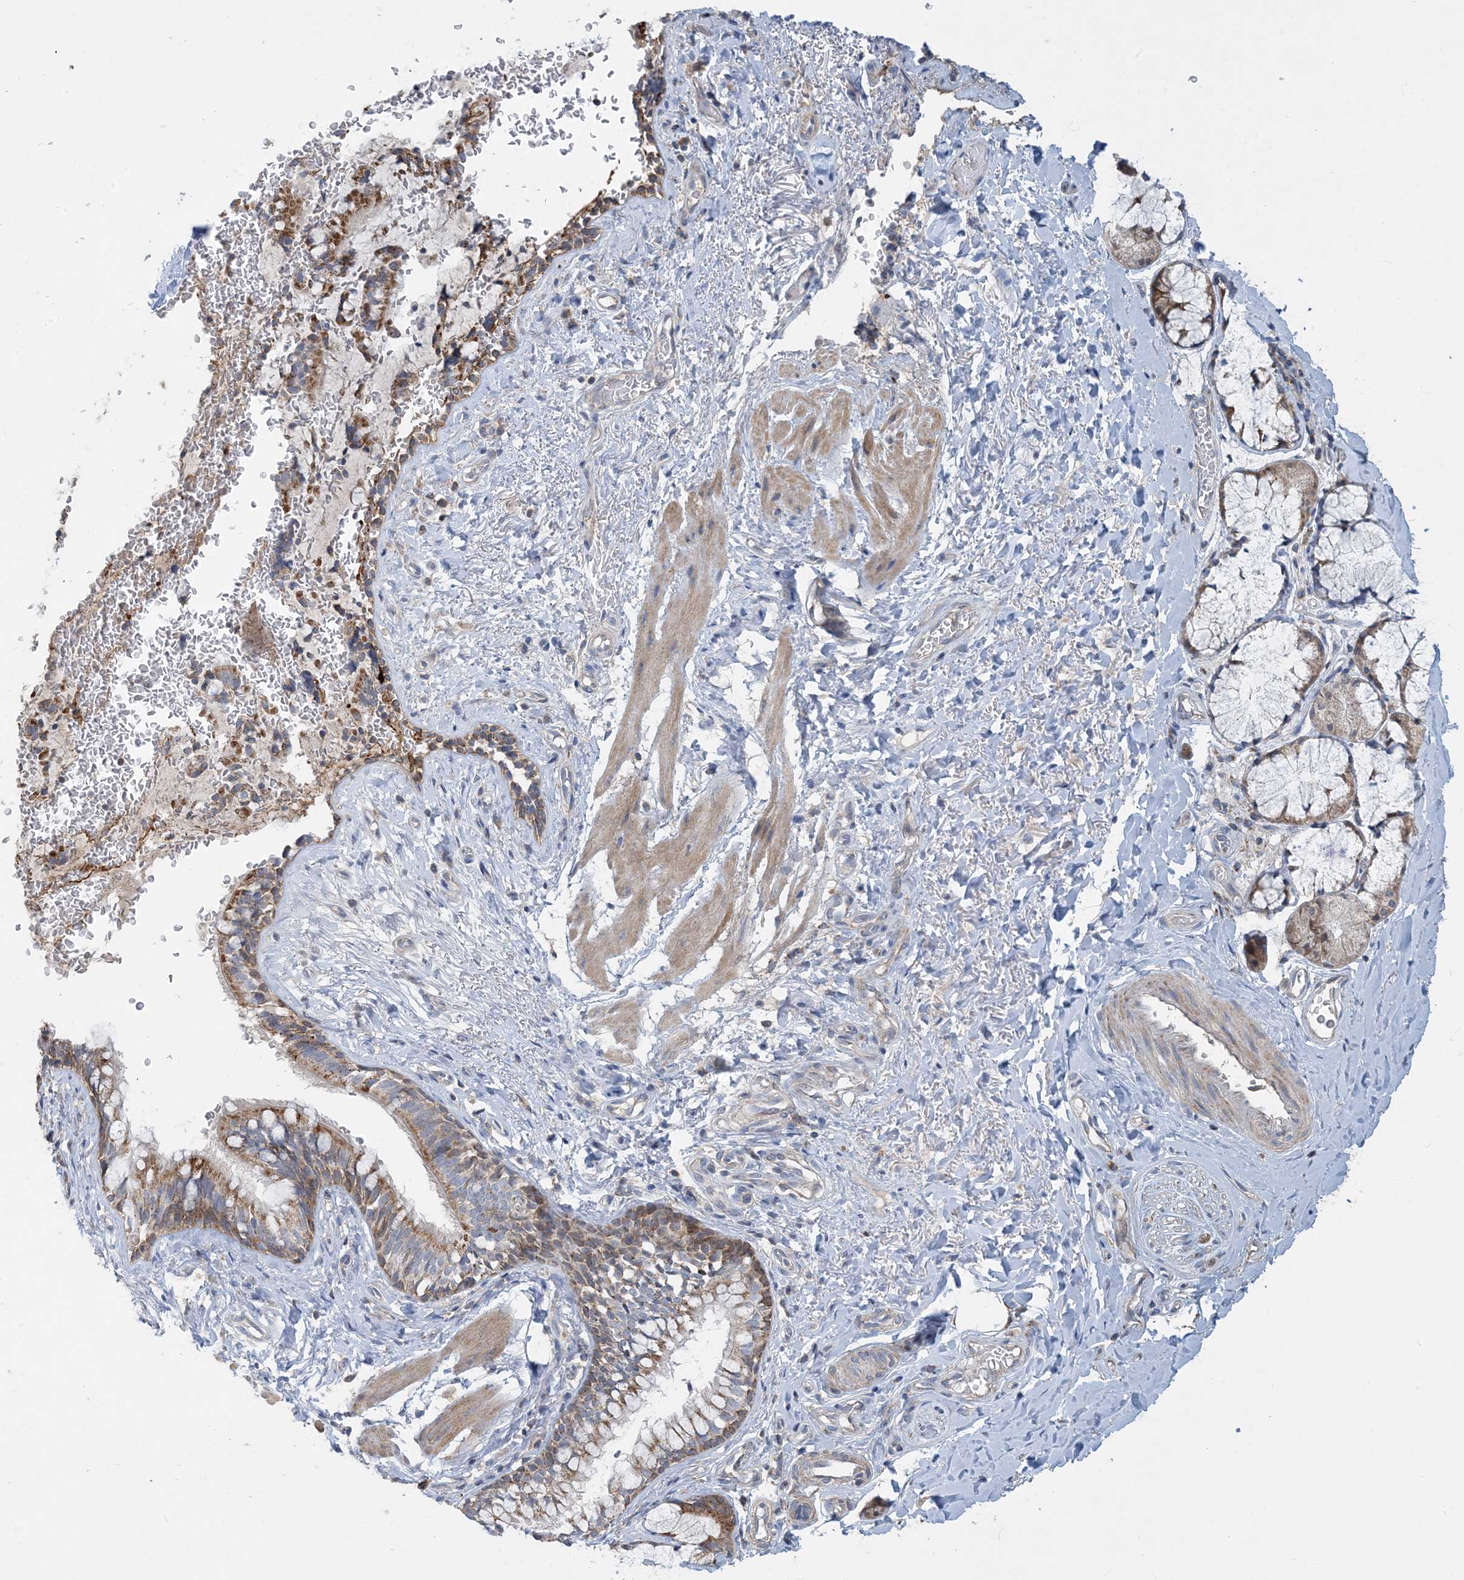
{"staining": {"intensity": "moderate", "quantity": "25%-75%", "location": "cytoplasmic/membranous"}, "tissue": "bronchus", "cell_type": "Respiratory epithelial cells", "image_type": "normal", "snomed": [{"axis": "morphology", "description": "Normal tissue, NOS"}, {"axis": "topography", "description": "Cartilage tissue"}, {"axis": "topography", "description": "Bronchus"}], "caption": "This photomicrograph reveals immunohistochemistry (IHC) staining of normal human bronchus, with medium moderate cytoplasmic/membranous expression in approximately 25%-75% of respiratory epithelial cells.", "gene": "ECHDC1", "patient": {"sex": "female", "age": 36}}